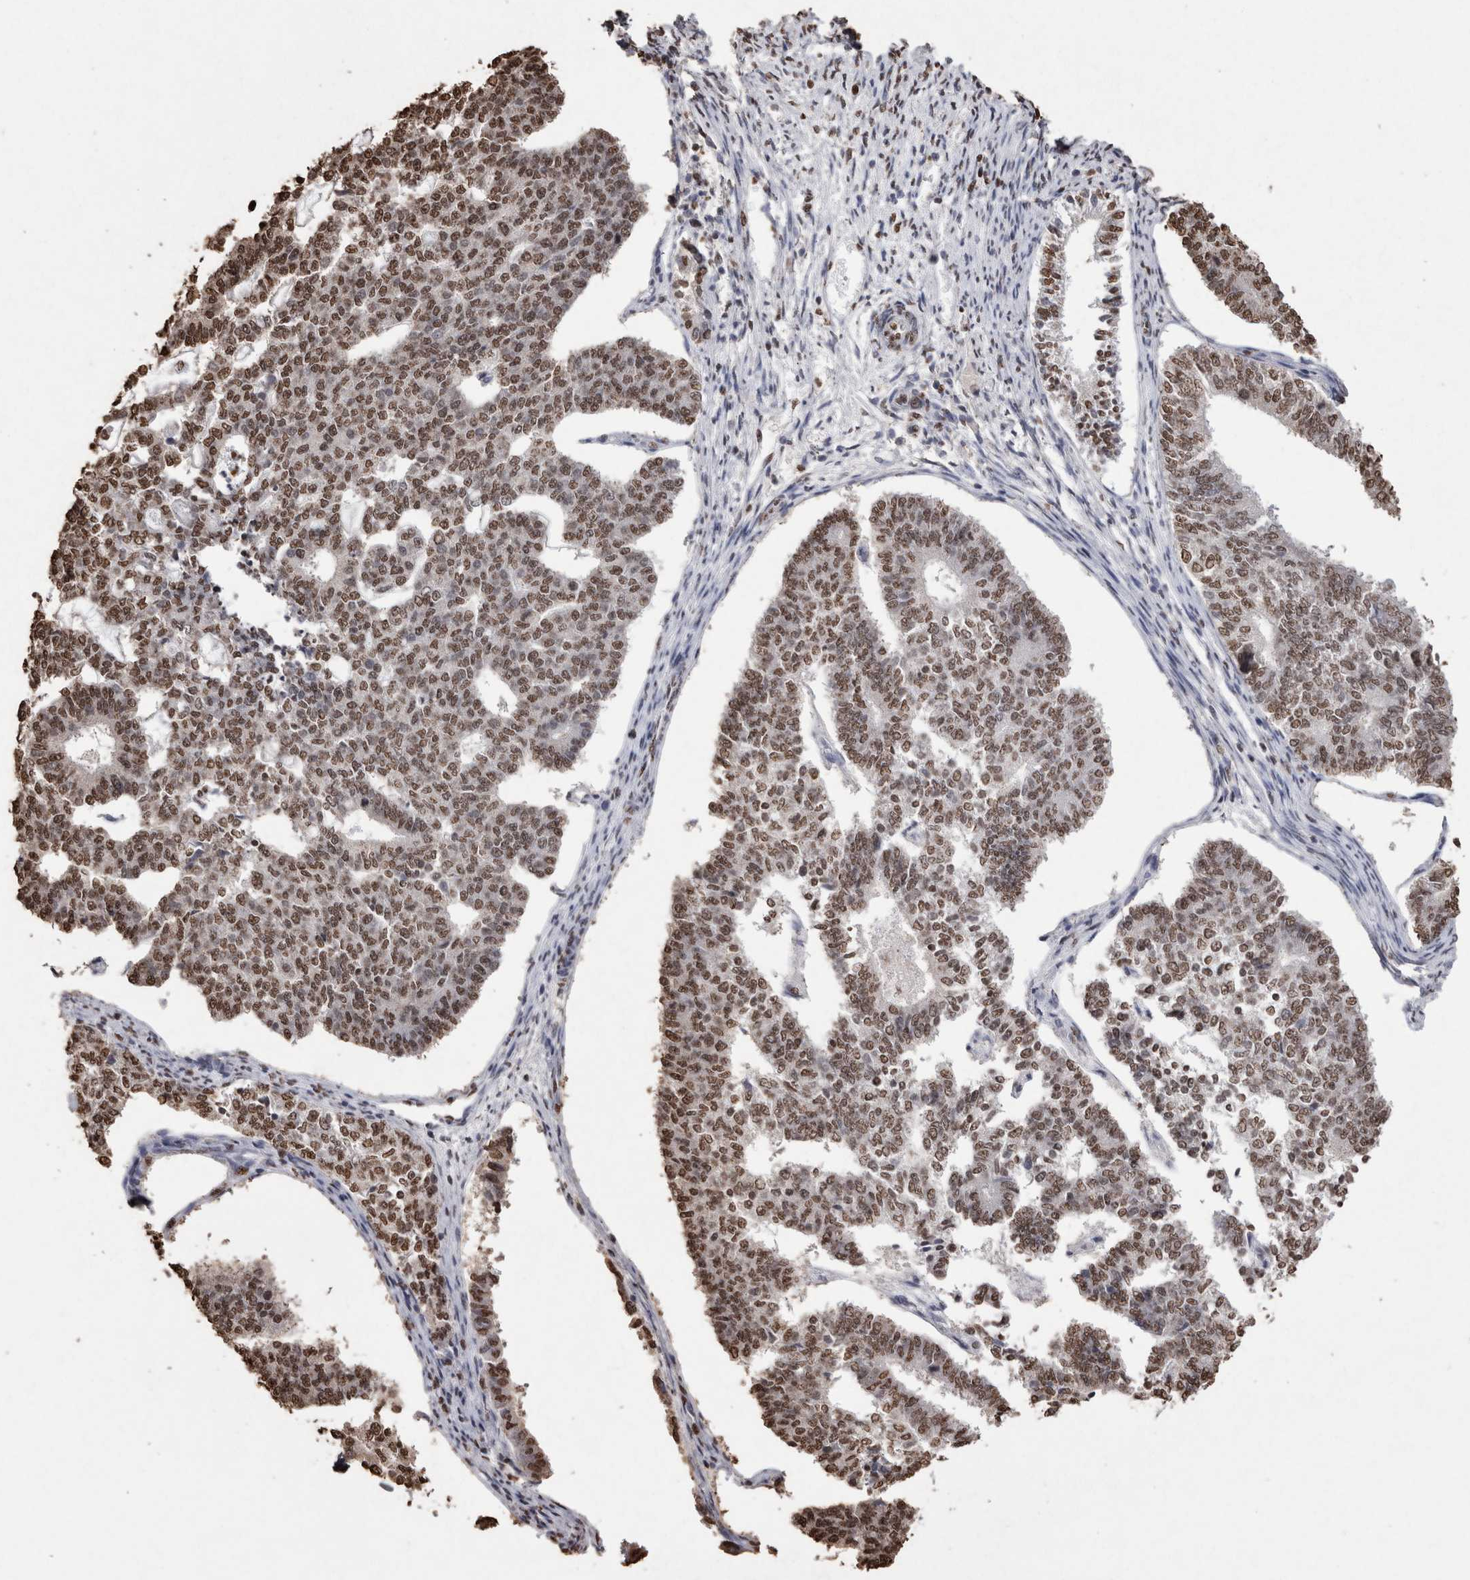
{"staining": {"intensity": "moderate", "quantity": ">75%", "location": "nuclear"}, "tissue": "endometrial cancer", "cell_type": "Tumor cells", "image_type": "cancer", "snomed": [{"axis": "morphology", "description": "Adenocarcinoma, NOS"}, {"axis": "topography", "description": "Endometrium"}], "caption": "Protein staining exhibits moderate nuclear expression in approximately >75% of tumor cells in endometrial cancer.", "gene": "NTHL1", "patient": {"sex": "female", "age": 70}}